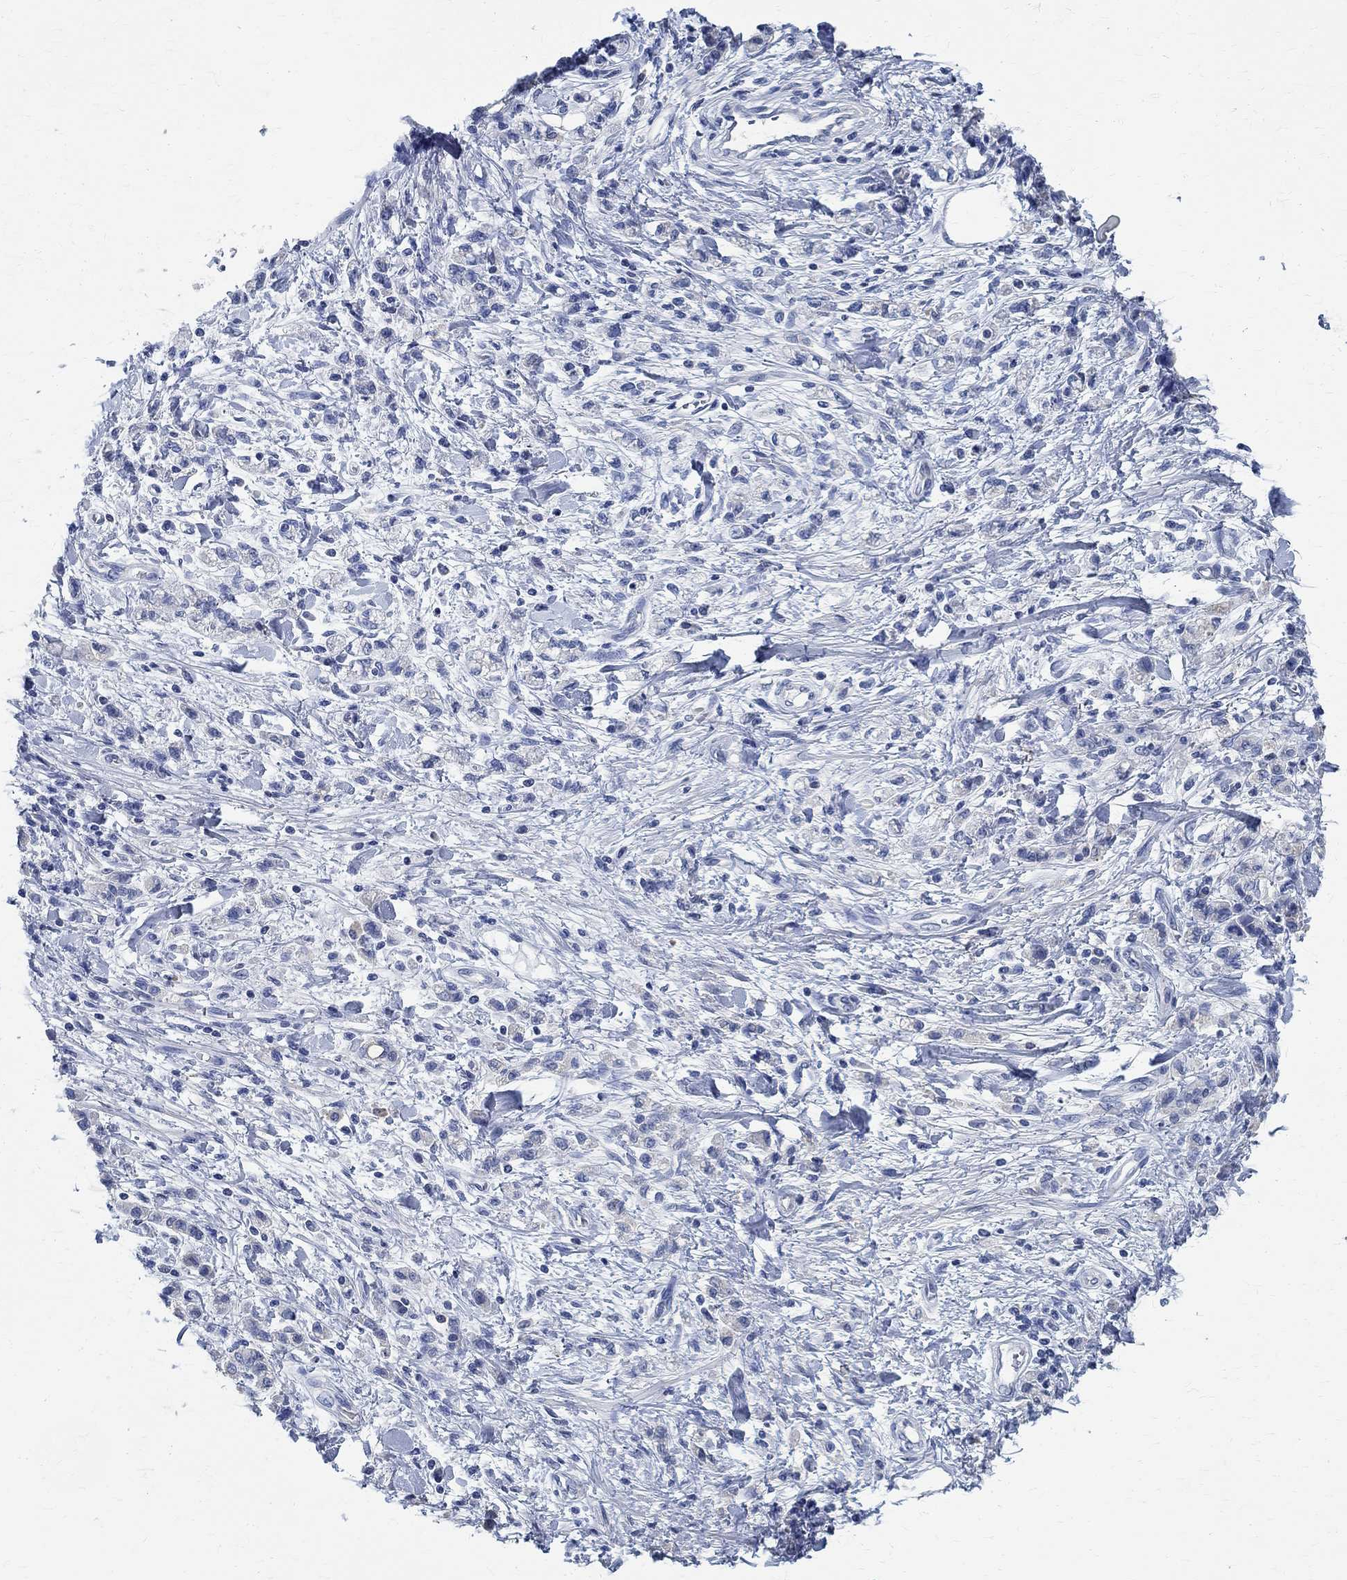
{"staining": {"intensity": "negative", "quantity": "none", "location": "none"}, "tissue": "stomach cancer", "cell_type": "Tumor cells", "image_type": "cancer", "snomed": [{"axis": "morphology", "description": "Adenocarcinoma, NOS"}, {"axis": "topography", "description": "Stomach"}], "caption": "The IHC histopathology image has no significant expression in tumor cells of adenocarcinoma (stomach) tissue.", "gene": "PRX", "patient": {"sex": "male", "age": 77}}